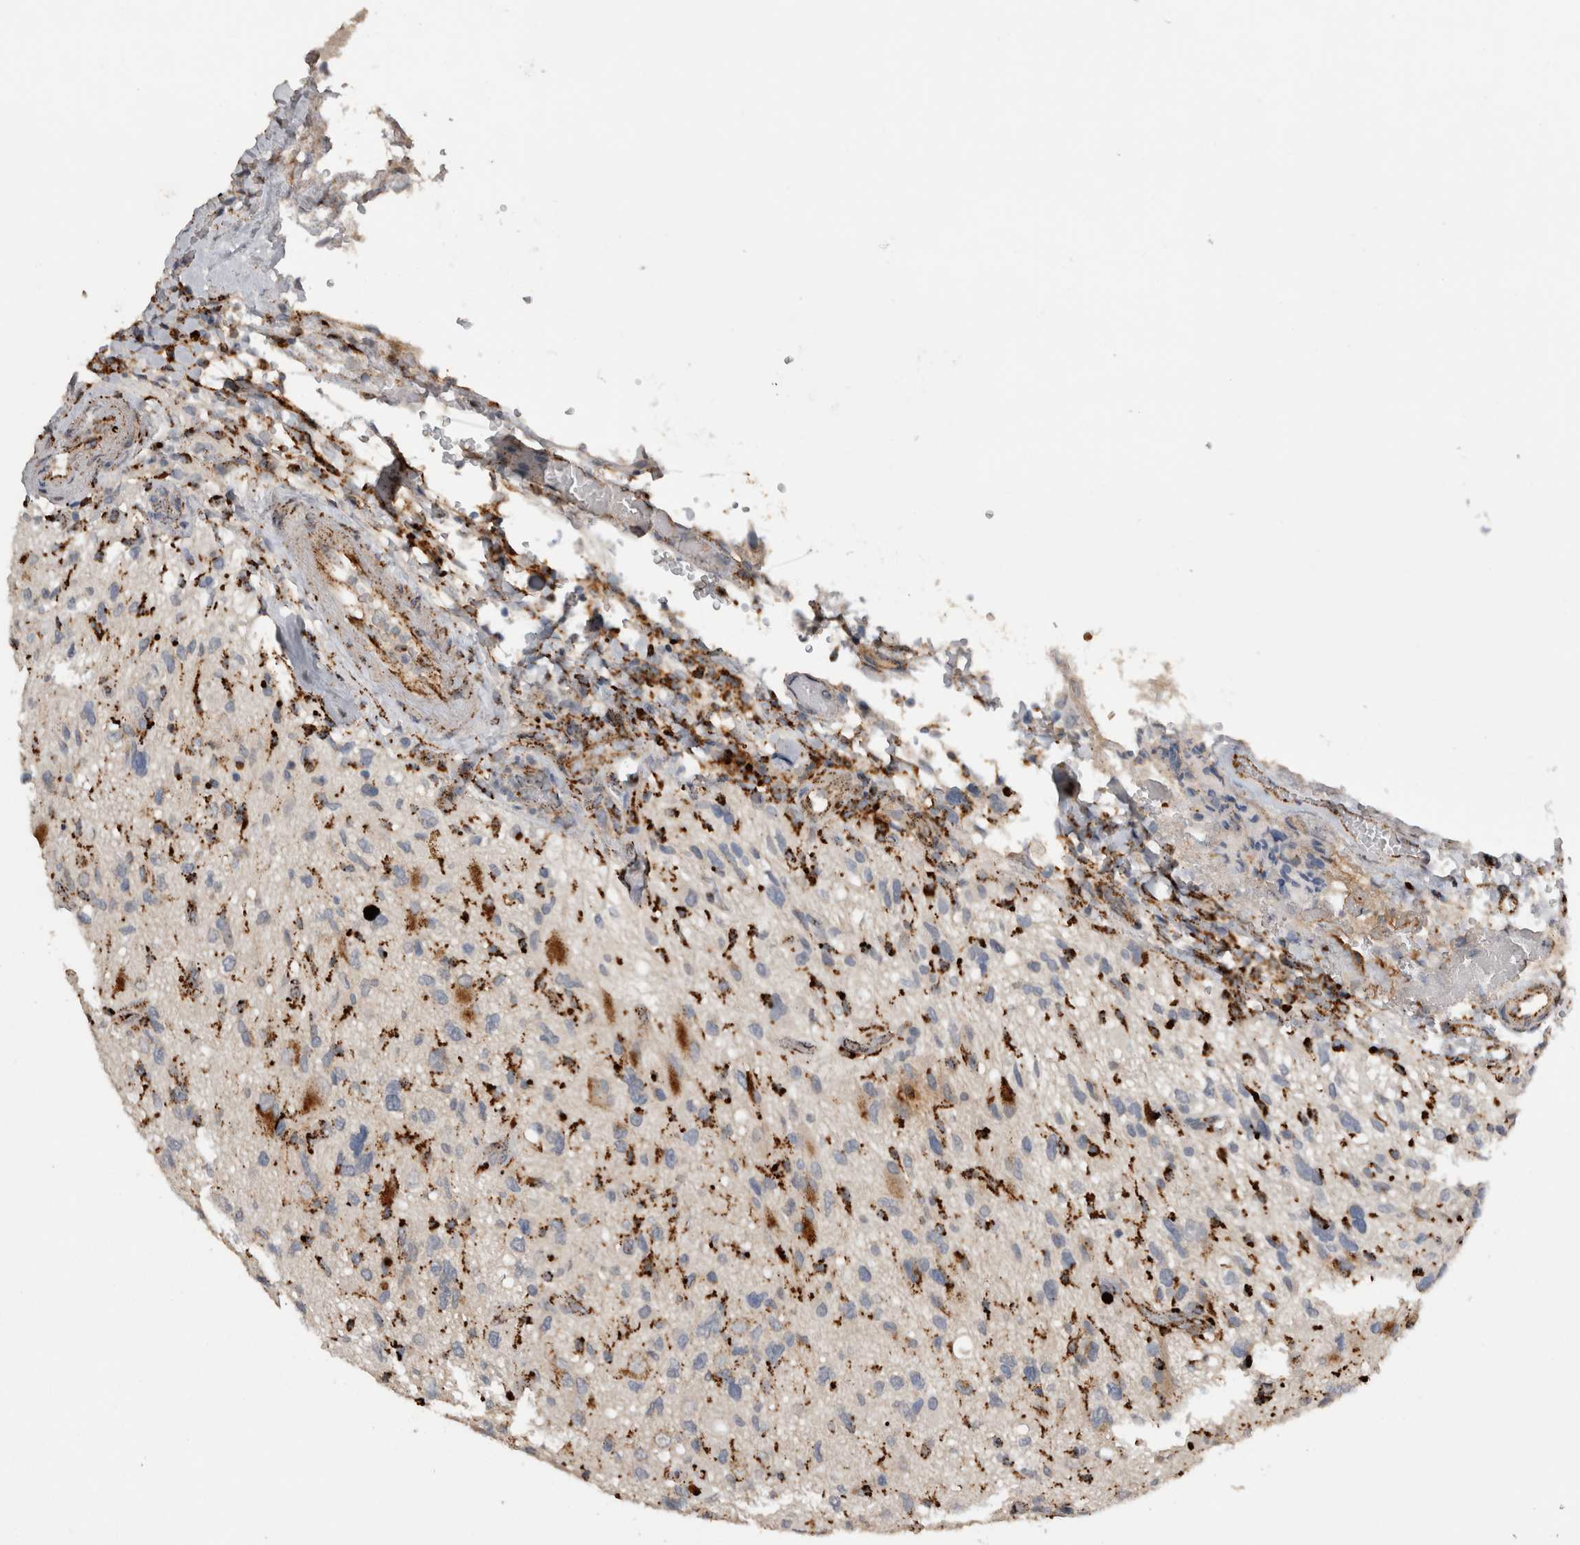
{"staining": {"intensity": "negative", "quantity": "none", "location": "none"}, "tissue": "glioma", "cell_type": "Tumor cells", "image_type": "cancer", "snomed": [{"axis": "morphology", "description": "Glioma, malignant, High grade"}, {"axis": "topography", "description": "Brain"}], "caption": "High power microscopy micrograph of an immunohistochemistry micrograph of malignant glioma (high-grade), revealing no significant expression in tumor cells.", "gene": "CTSZ", "patient": {"sex": "male", "age": 33}}